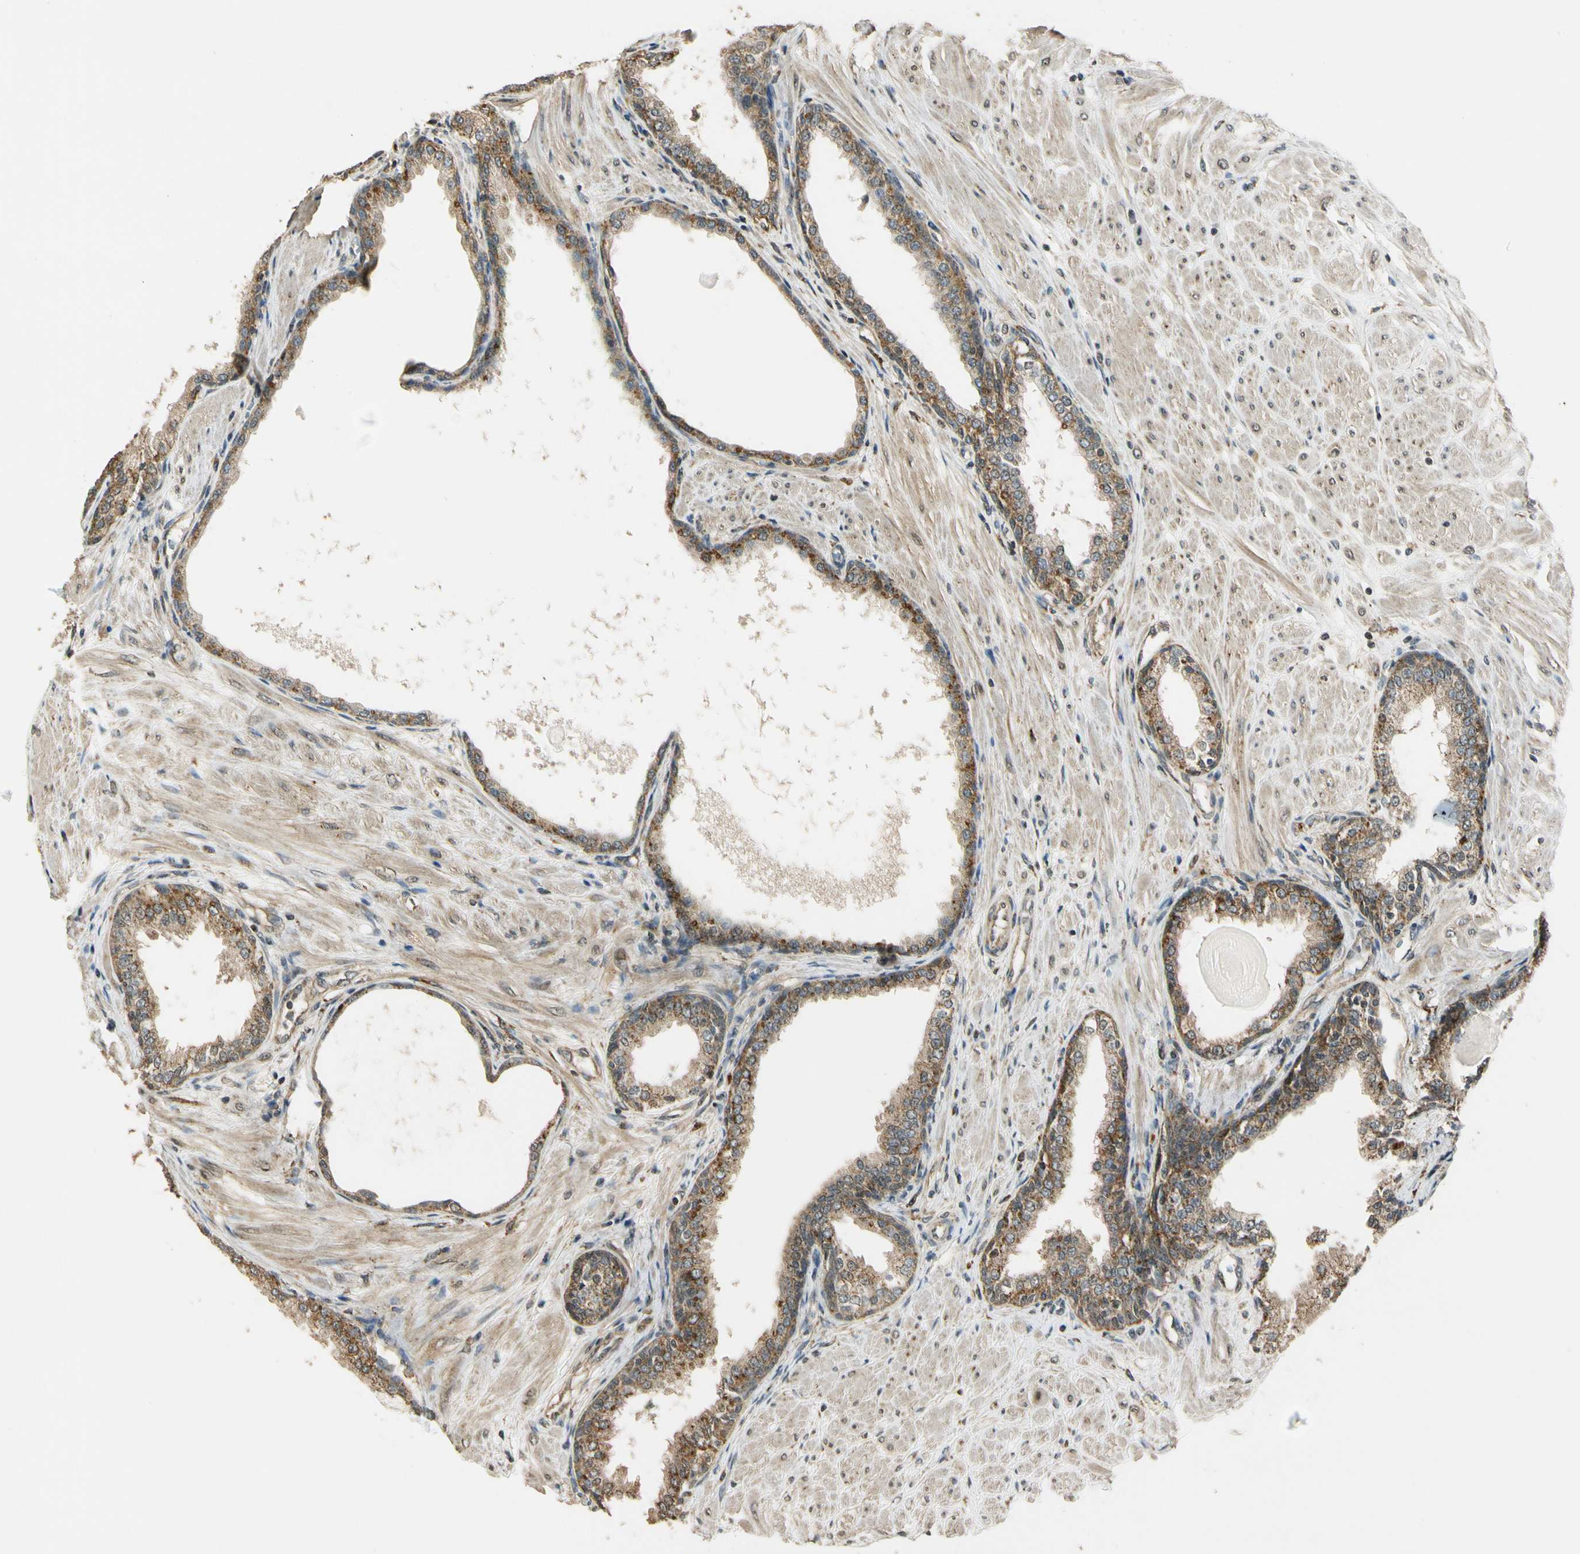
{"staining": {"intensity": "strong", "quantity": ">75%", "location": "cytoplasmic/membranous"}, "tissue": "prostate", "cell_type": "Glandular cells", "image_type": "normal", "snomed": [{"axis": "morphology", "description": "Normal tissue, NOS"}, {"axis": "topography", "description": "Prostate"}], "caption": "Protein expression analysis of normal prostate displays strong cytoplasmic/membranous expression in about >75% of glandular cells. (IHC, brightfield microscopy, high magnification).", "gene": "LAMTOR1", "patient": {"sex": "male", "age": 51}}